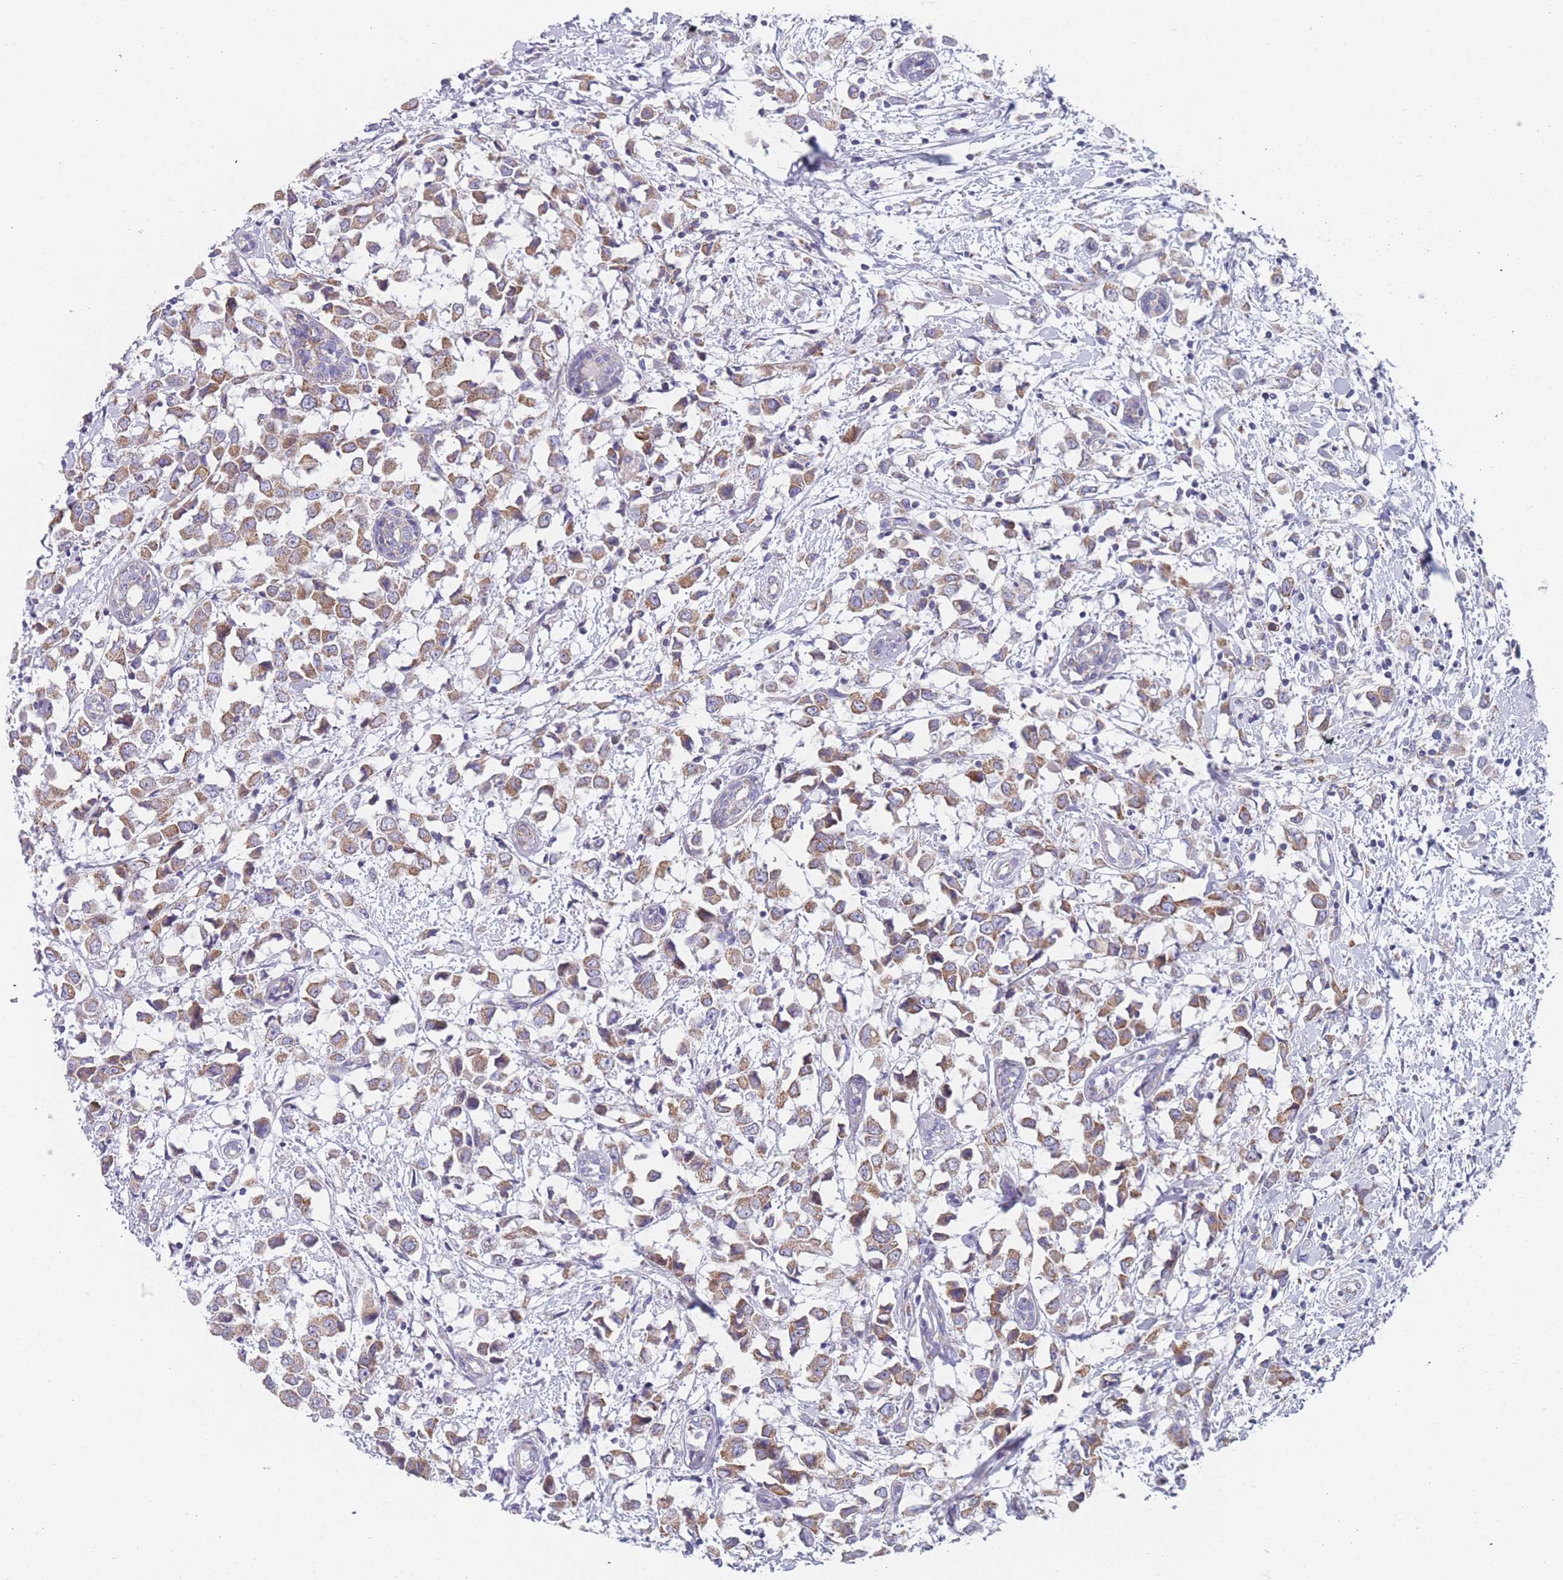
{"staining": {"intensity": "moderate", "quantity": ">75%", "location": "cytoplasmic/membranous"}, "tissue": "breast cancer", "cell_type": "Tumor cells", "image_type": "cancer", "snomed": [{"axis": "morphology", "description": "Duct carcinoma"}, {"axis": "topography", "description": "Breast"}], "caption": "A micrograph of breast cancer stained for a protein shows moderate cytoplasmic/membranous brown staining in tumor cells.", "gene": "MRPS14", "patient": {"sex": "female", "age": 61}}